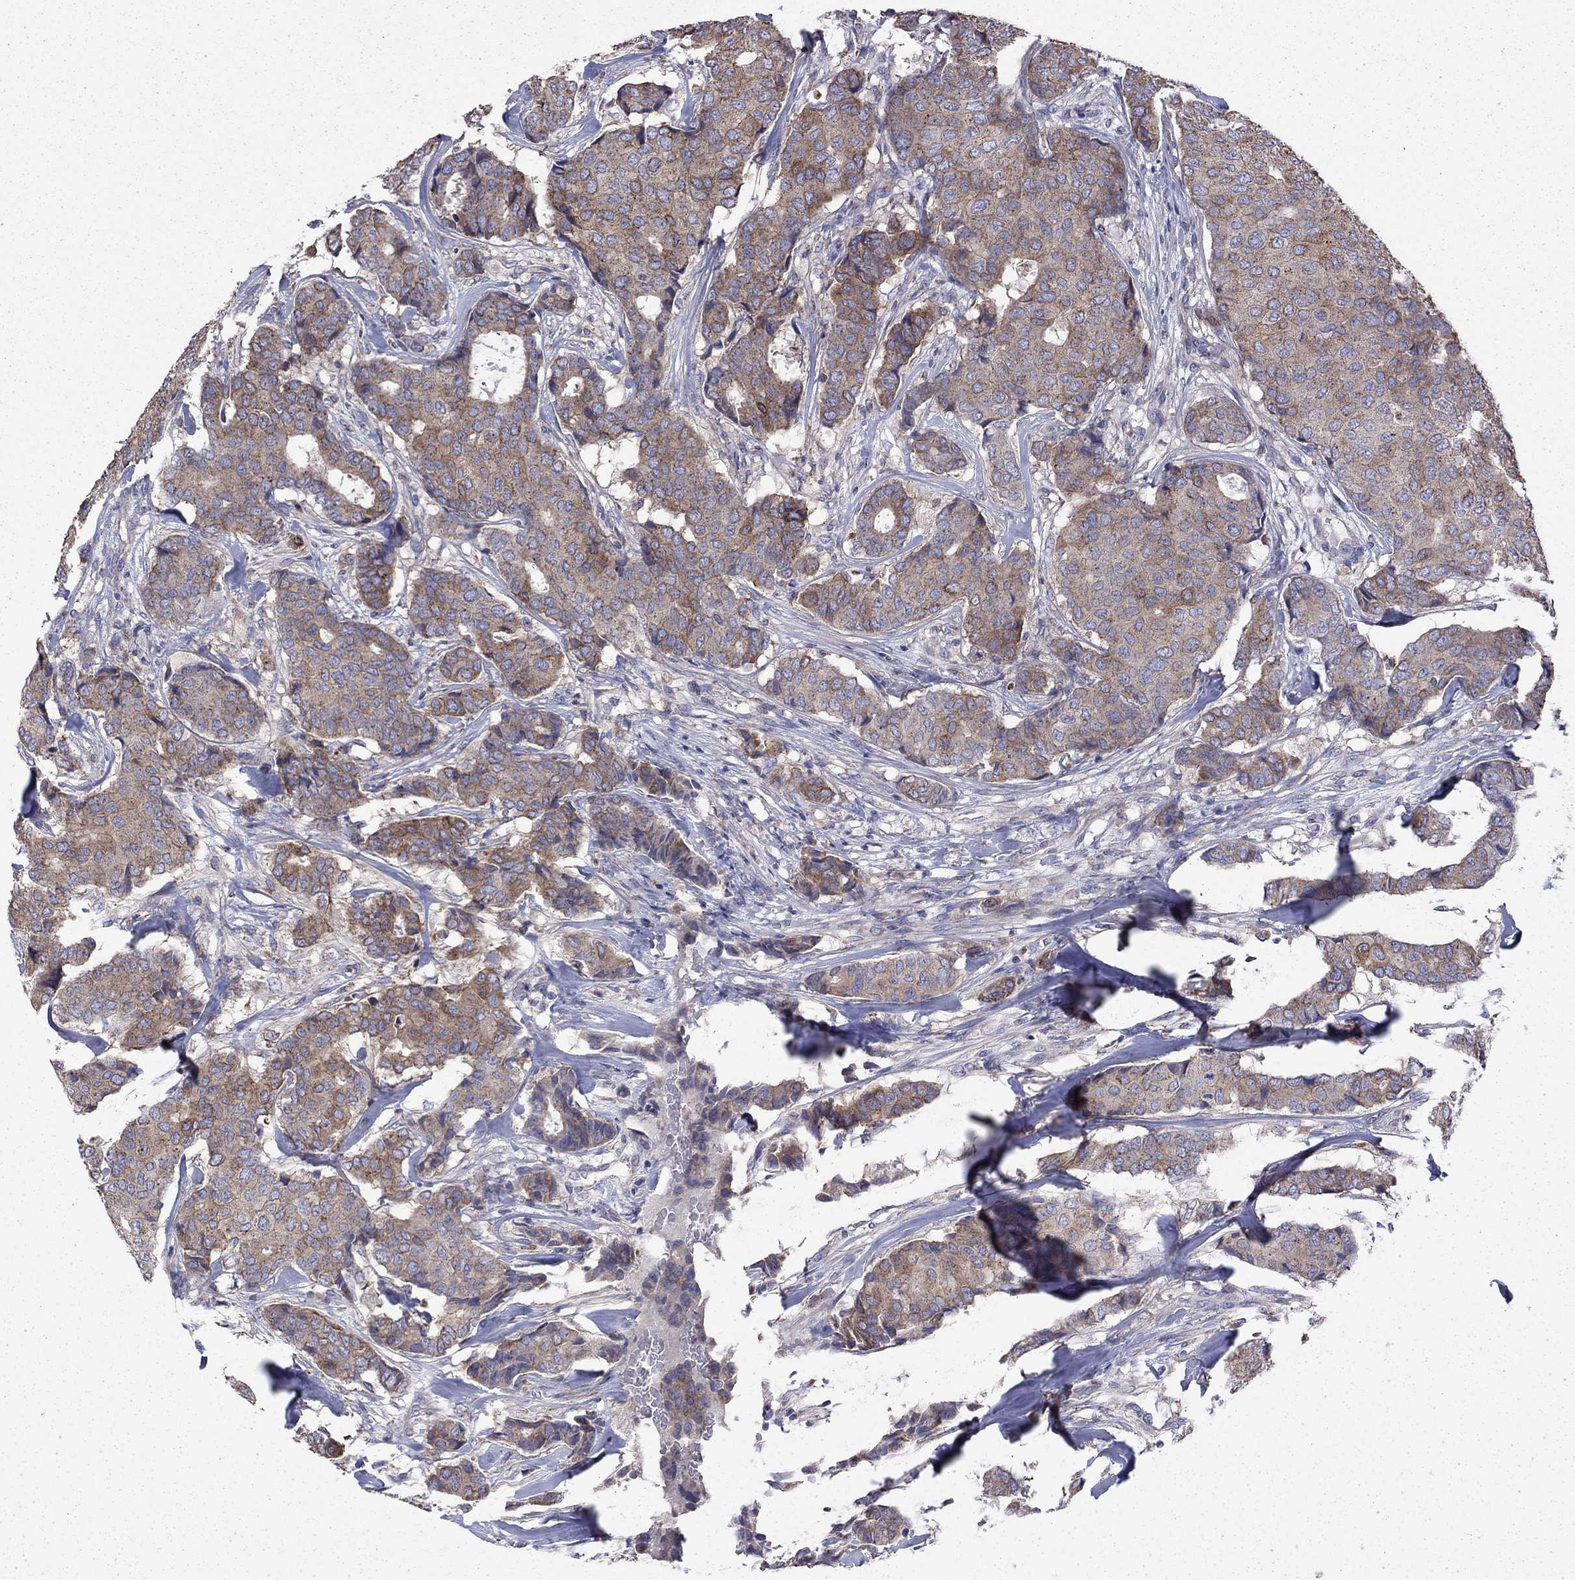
{"staining": {"intensity": "moderate", "quantity": "25%-75%", "location": "cytoplasmic/membranous"}, "tissue": "breast cancer", "cell_type": "Tumor cells", "image_type": "cancer", "snomed": [{"axis": "morphology", "description": "Duct carcinoma"}, {"axis": "topography", "description": "Breast"}], "caption": "Breast cancer (infiltrating ductal carcinoma) stained for a protein (brown) displays moderate cytoplasmic/membranous positive expression in approximately 25%-75% of tumor cells.", "gene": "DTNA", "patient": {"sex": "female", "age": 75}}